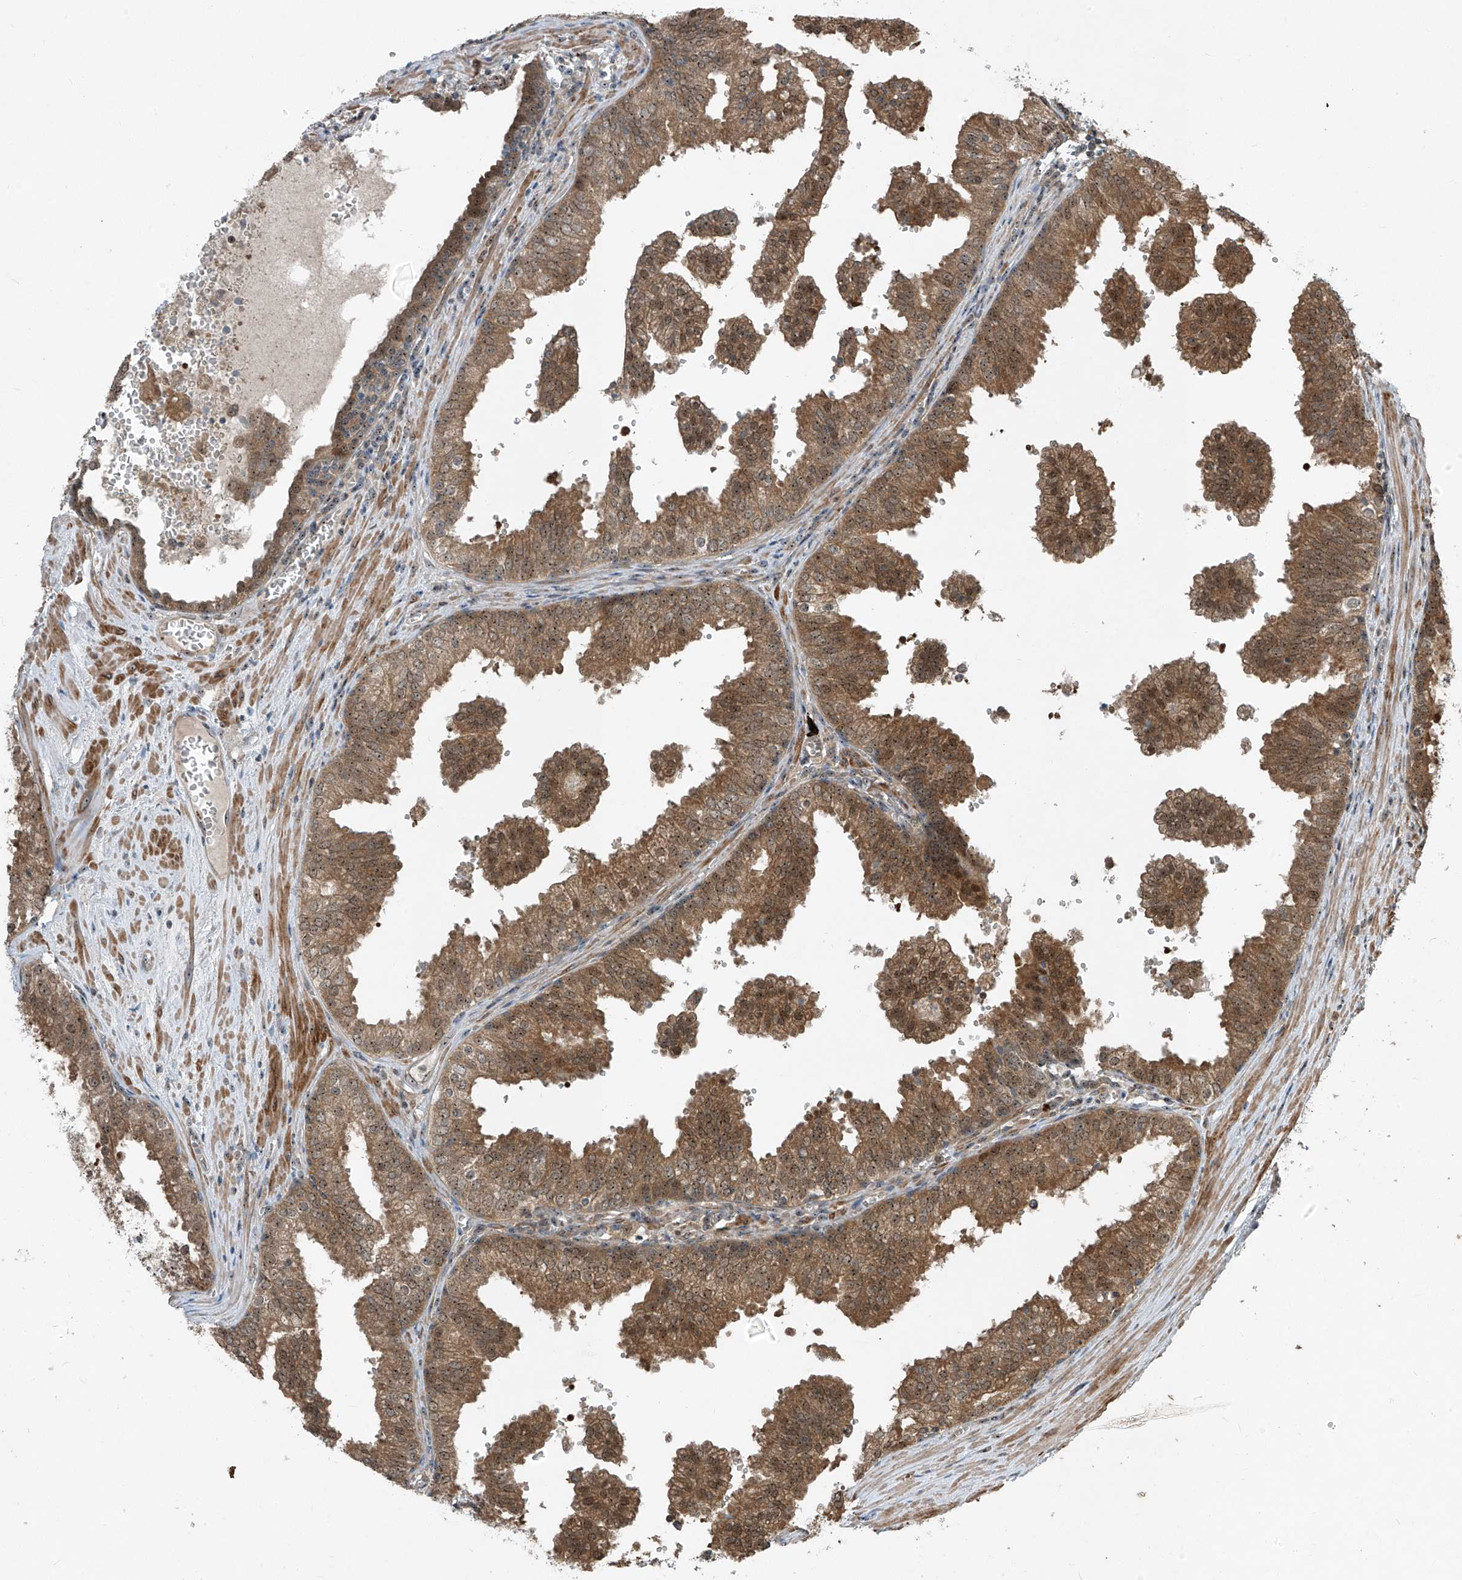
{"staining": {"intensity": "moderate", "quantity": ">75%", "location": "cytoplasmic/membranous,nuclear"}, "tissue": "prostate cancer", "cell_type": "Tumor cells", "image_type": "cancer", "snomed": [{"axis": "morphology", "description": "Adenocarcinoma, High grade"}, {"axis": "topography", "description": "Prostate"}], "caption": "This is a micrograph of immunohistochemistry staining of prostate cancer, which shows moderate staining in the cytoplasmic/membranous and nuclear of tumor cells.", "gene": "PPCS", "patient": {"sex": "male", "age": 68}}